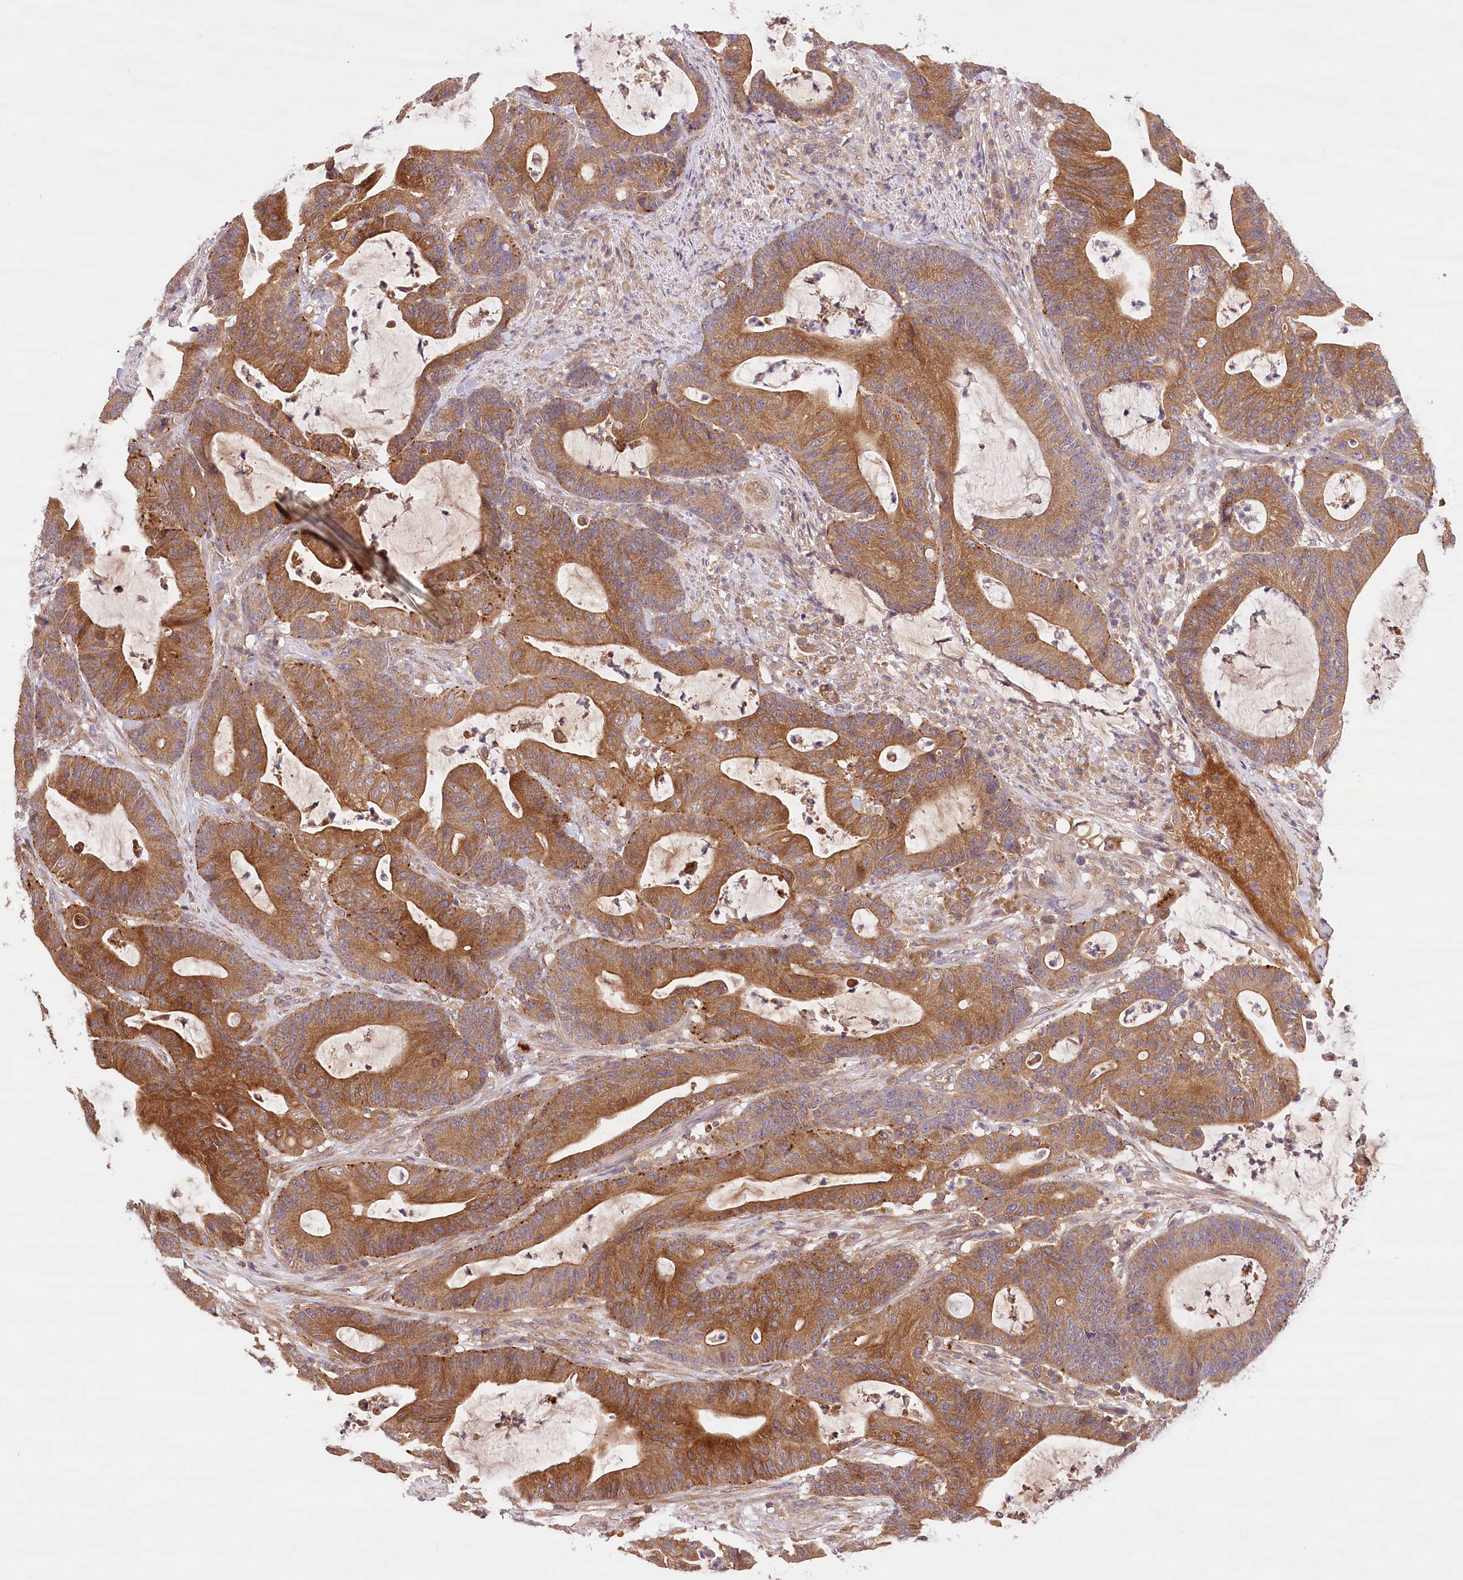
{"staining": {"intensity": "moderate", "quantity": ">75%", "location": "cytoplasmic/membranous"}, "tissue": "colorectal cancer", "cell_type": "Tumor cells", "image_type": "cancer", "snomed": [{"axis": "morphology", "description": "Adenocarcinoma, NOS"}, {"axis": "topography", "description": "Colon"}], "caption": "Immunohistochemistry (IHC) histopathology image of neoplastic tissue: human colorectal cancer (adenocarcinoma) stained using IHC exhibits medium levels of moderate protein expression localized specifically in the cytoplasmic/membranous of tumor cells, appearing as a cytoplasmic/membranous brown color.", "gene": "LSS", "patient": {"sex": "female", "age": 84}}